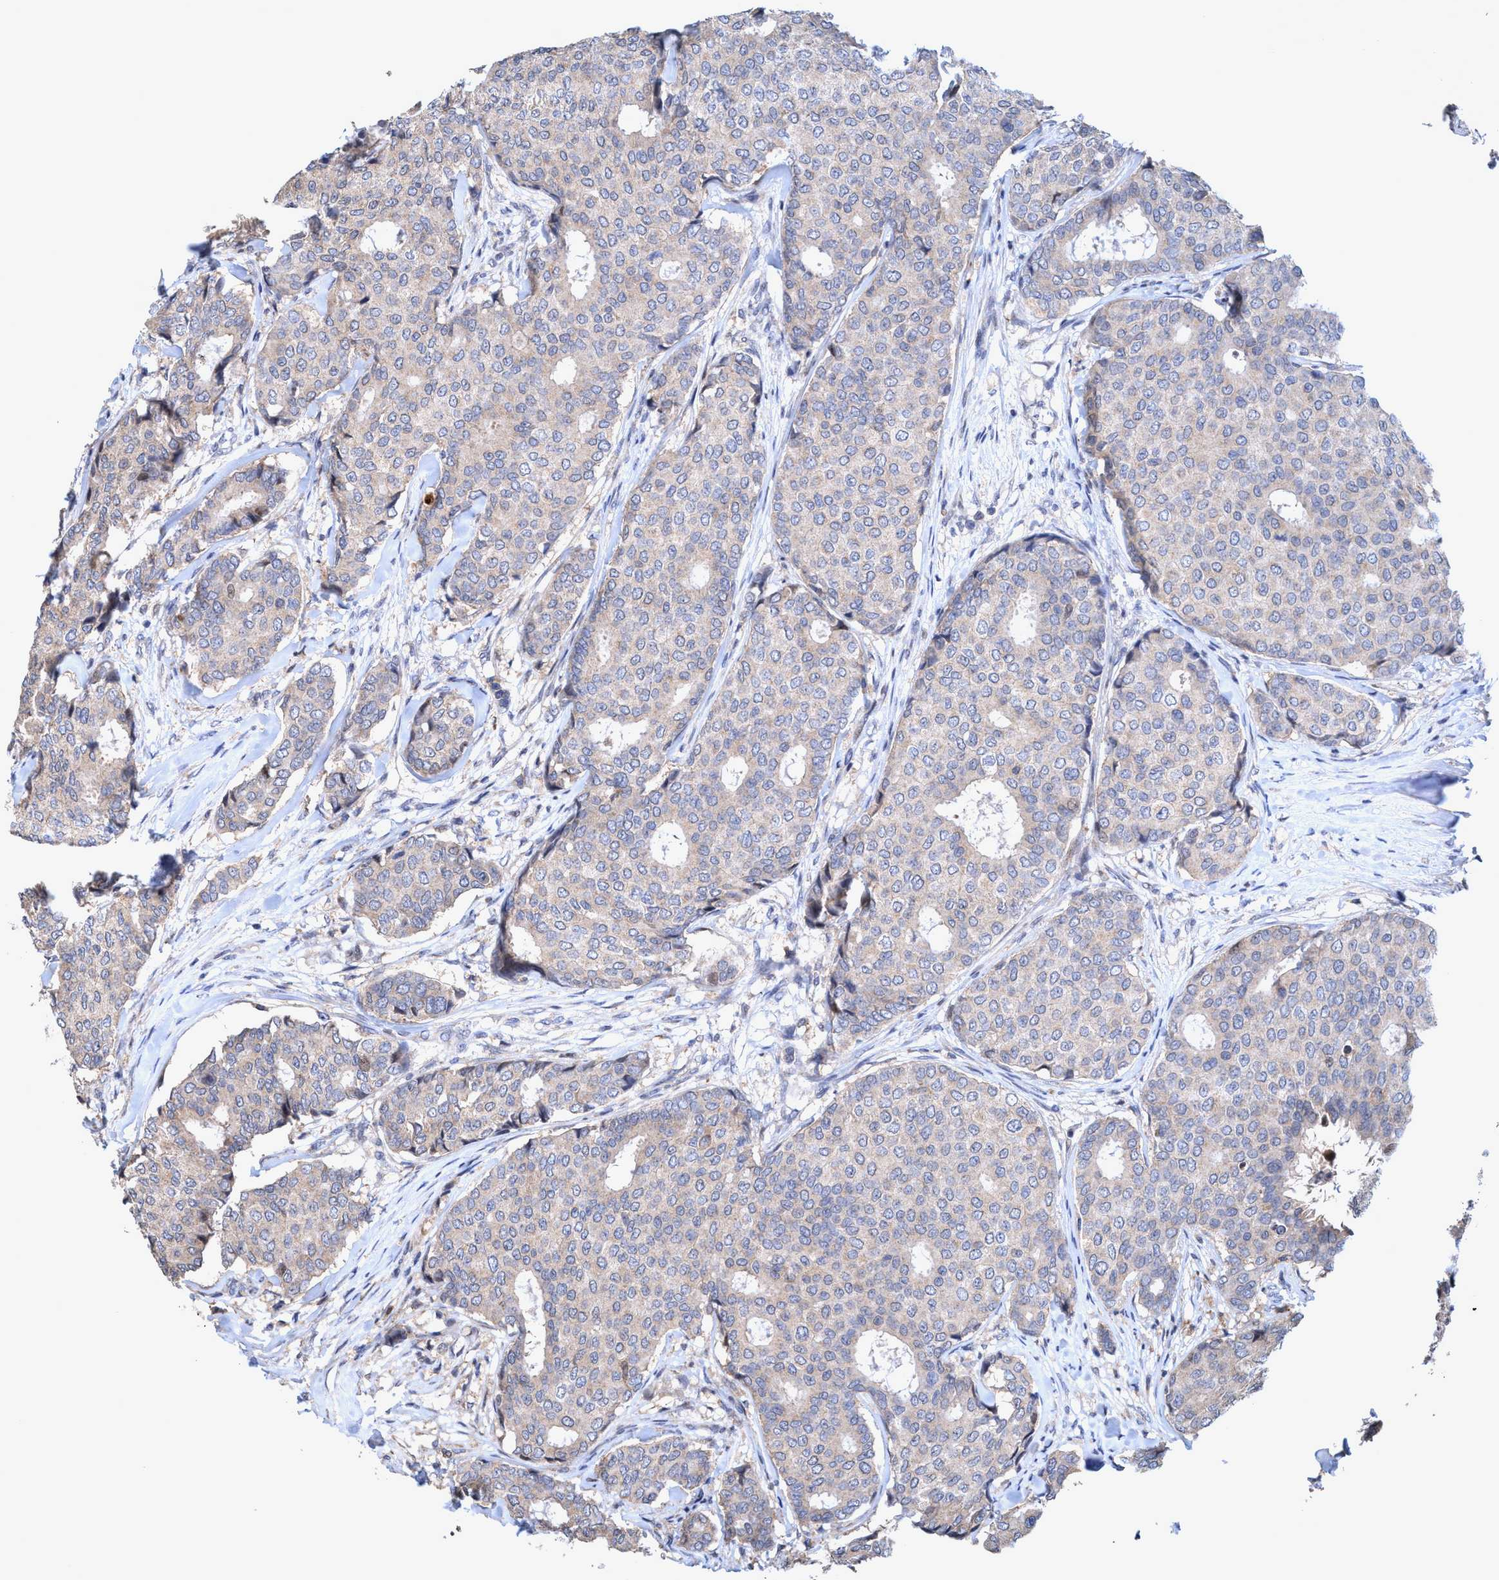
{"staining": {"intensity": "negative", "quantity": "none", "location": "none"}, "tissue": "breast cancer", "cell_type": "Tumor cells", "image_type": "cancer", "snomed": [{"axis": "morphology", "description": "Duct carcinoma"}, {"axis": "topography", "description": "Breast"}], "caption": "DAB immunohistochemical staining of invasive ductal carcinoma (breast) demonstrates no significant positivity in tumor cells.", "gene": "ZNF677", "patient": {"sex": "female", "age": 75}}